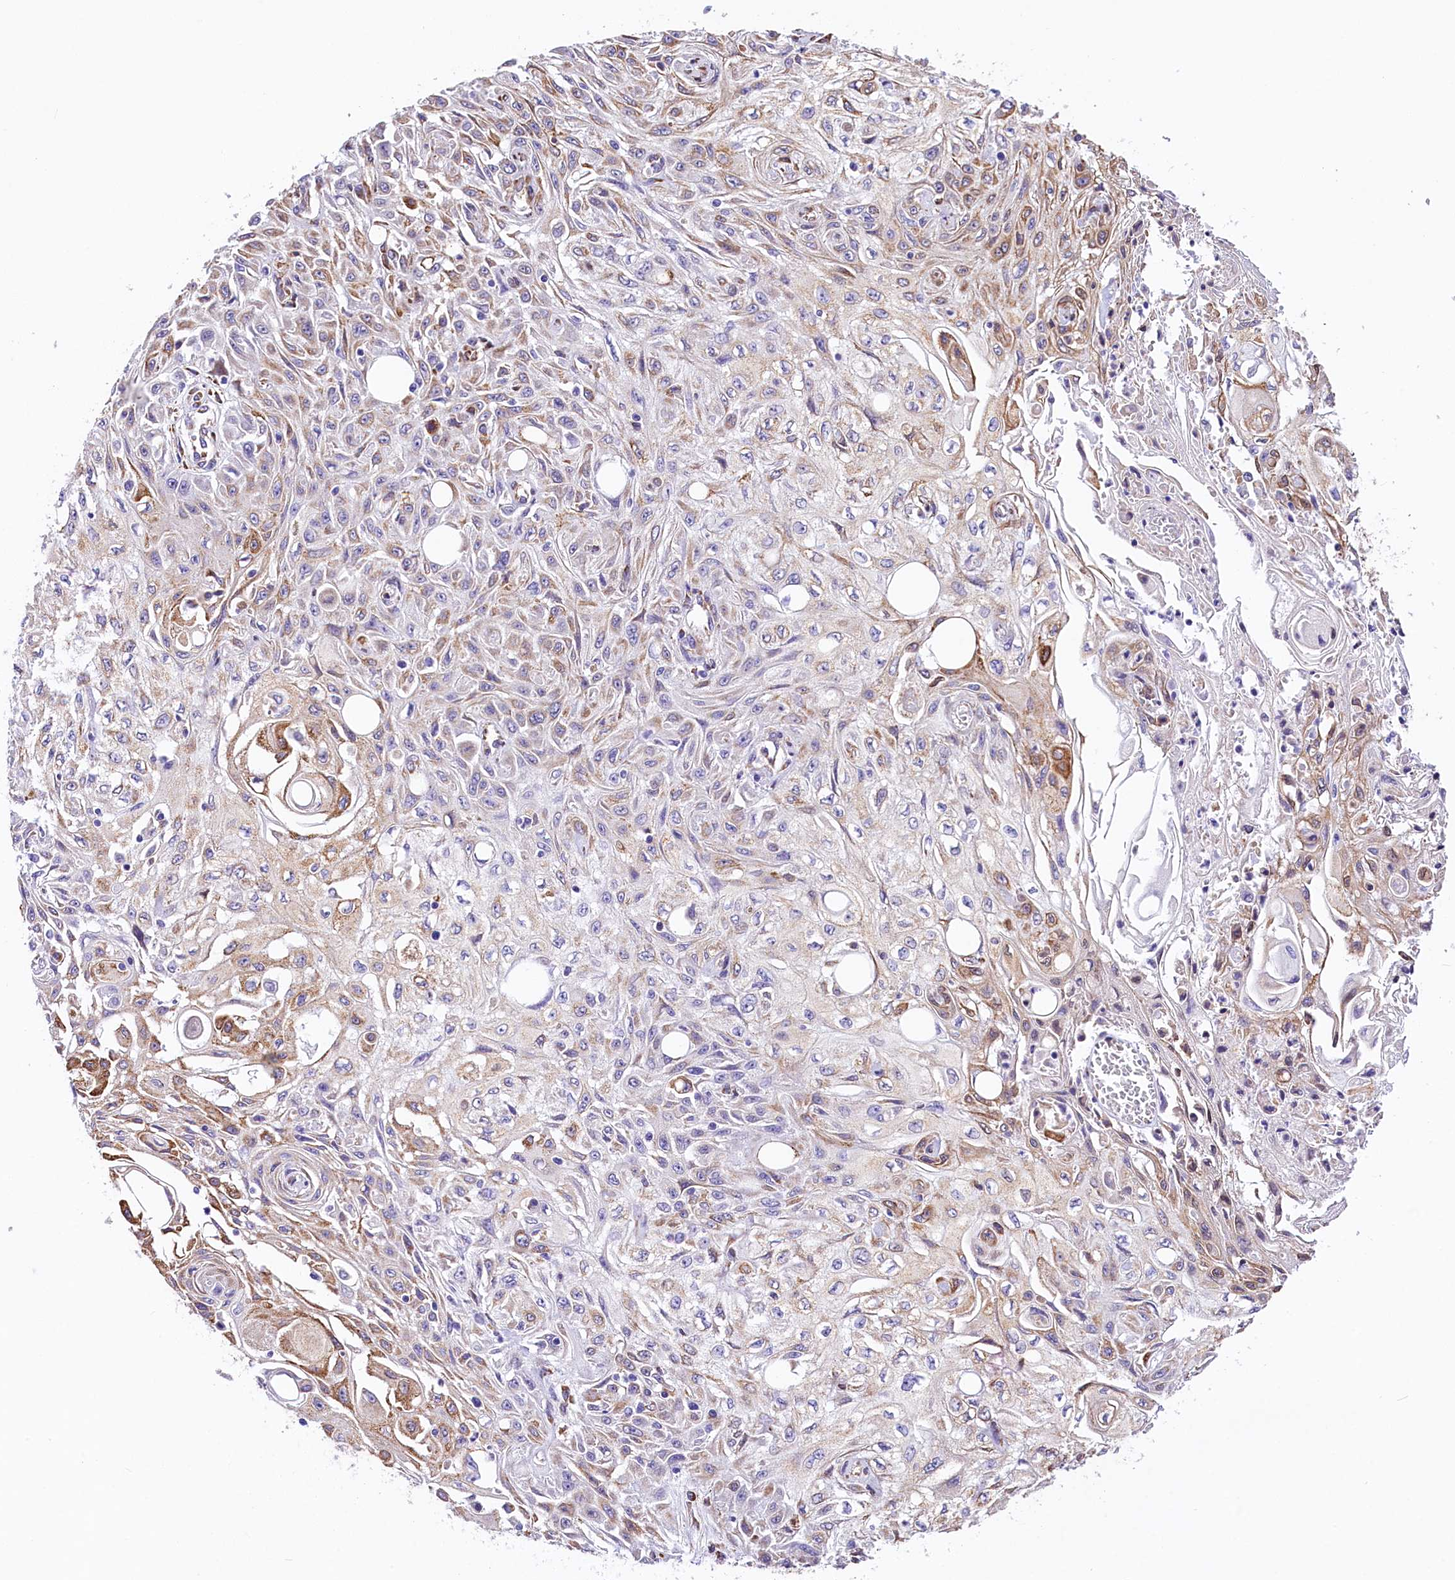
{"staining": {"intensity": "moderate", "quantity": "25%-75%", "location": "cytoplasmic/membranous"}, "tissue": "skin cancer", "cell_type": "Tumor cells", "image_type": "cancer", "snomed": [{"axis": "morphology", "description": "Squamous cell carcinoma, NOS"}, {"axis": "morphology", "description": "Squamous cell carcinoma, metastatic, NOS"}, {"axis": "topography", "description": "Skin"}, {"axis": "topography", "description": "Lymph node"}], "caption": "Moderate cytoplasmic/membranous staining for a protein is appreciated in approximately 25%-75% of tumor cells of skin squamous cell carcinoma using IHC.", "gene": "ITGA1", "patient": {"sex": "male", "age": 75}}